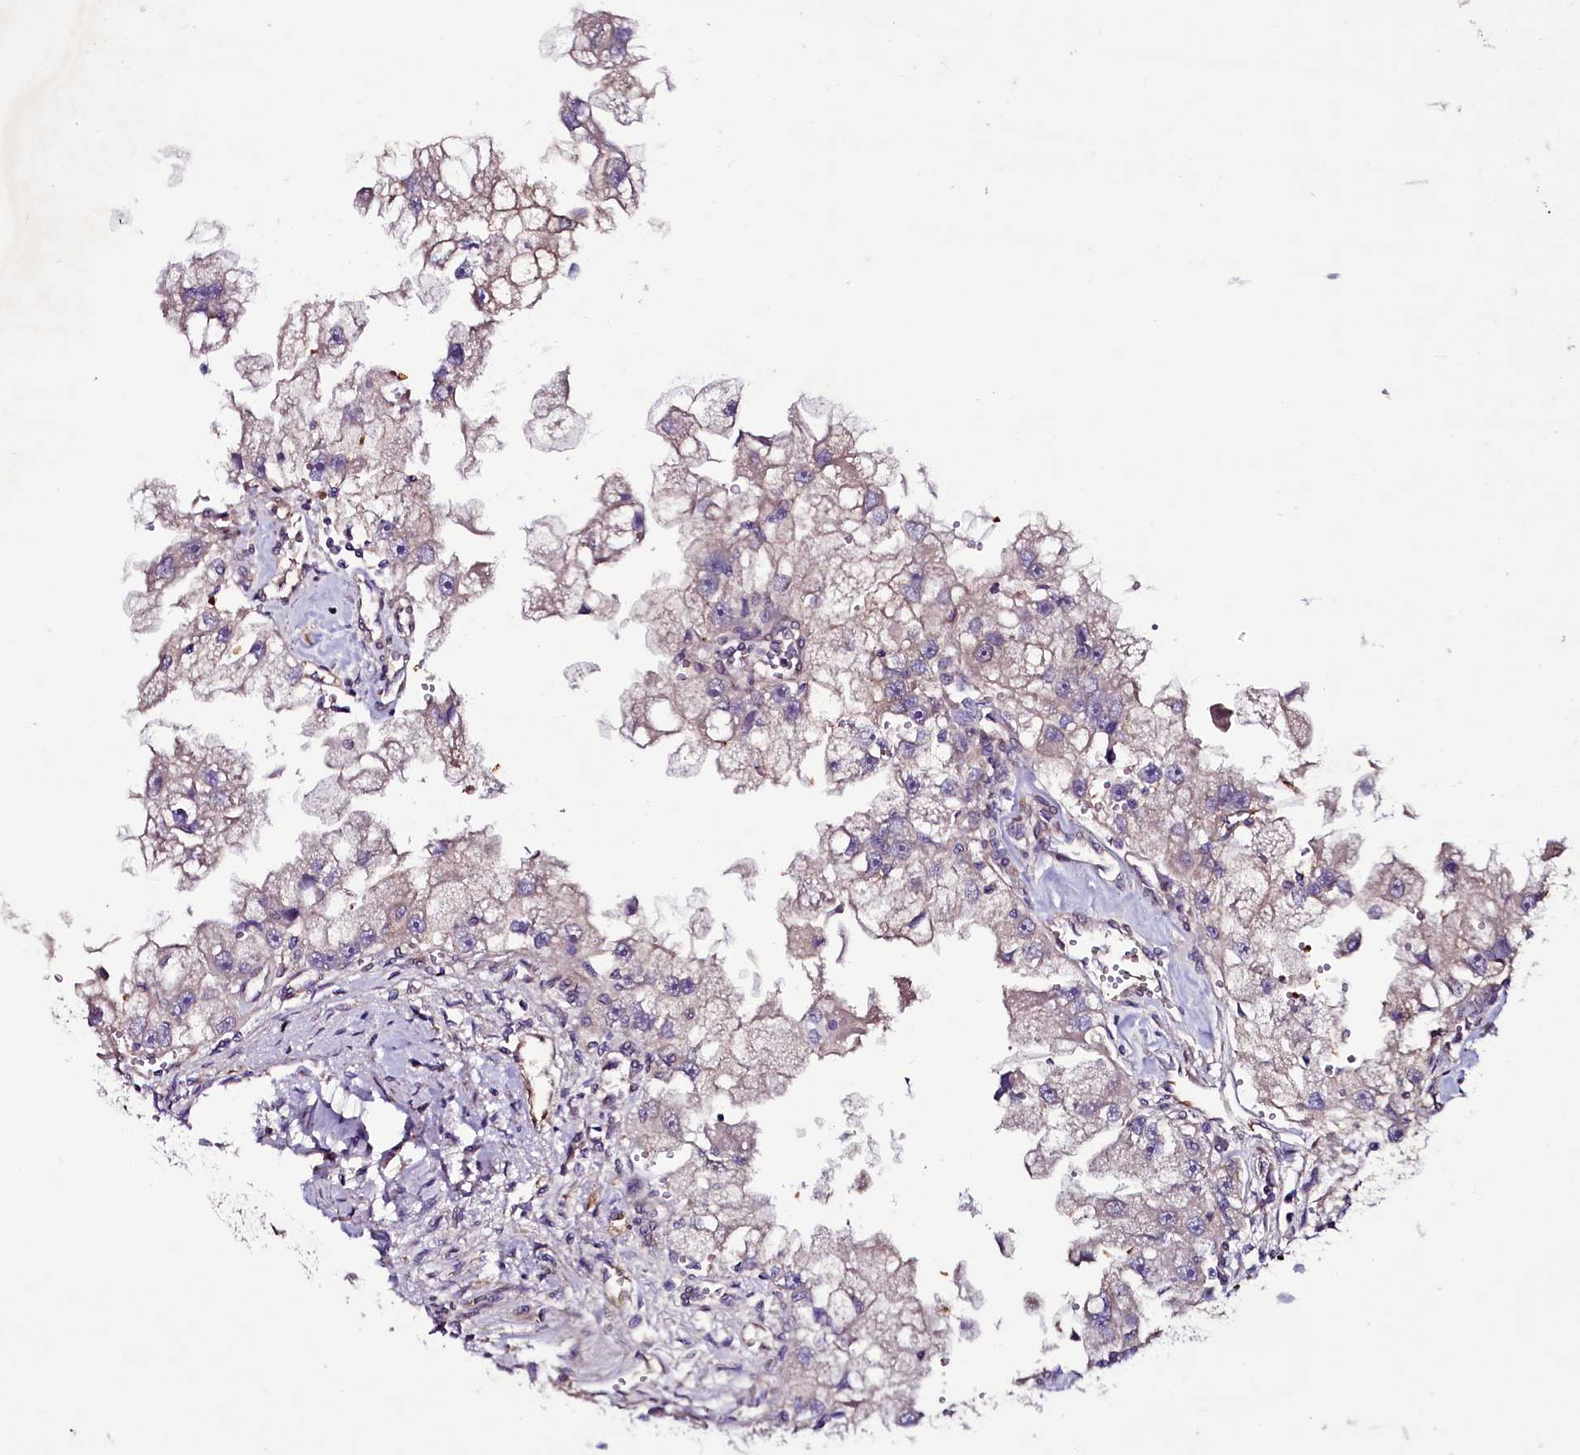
{"staining": {"intensity": "negative", "quantity": "none", "location": "none"}, "tissue": "renal cancer", "cell_type": "Tumor cells", "image_type": "cancer", "snomed": [{"axis": "morphology", "description": "Adenocarcinoma, NOS"}, {"axis": "topography", "description": "Kidney"}], "caption": "This is an immunohistochemistry micrograph of renal adenocarcinoma. There is no positivity in tumor cells.", "gene": "MEX3C", "patient": {"sex": "male", "age": 63}}